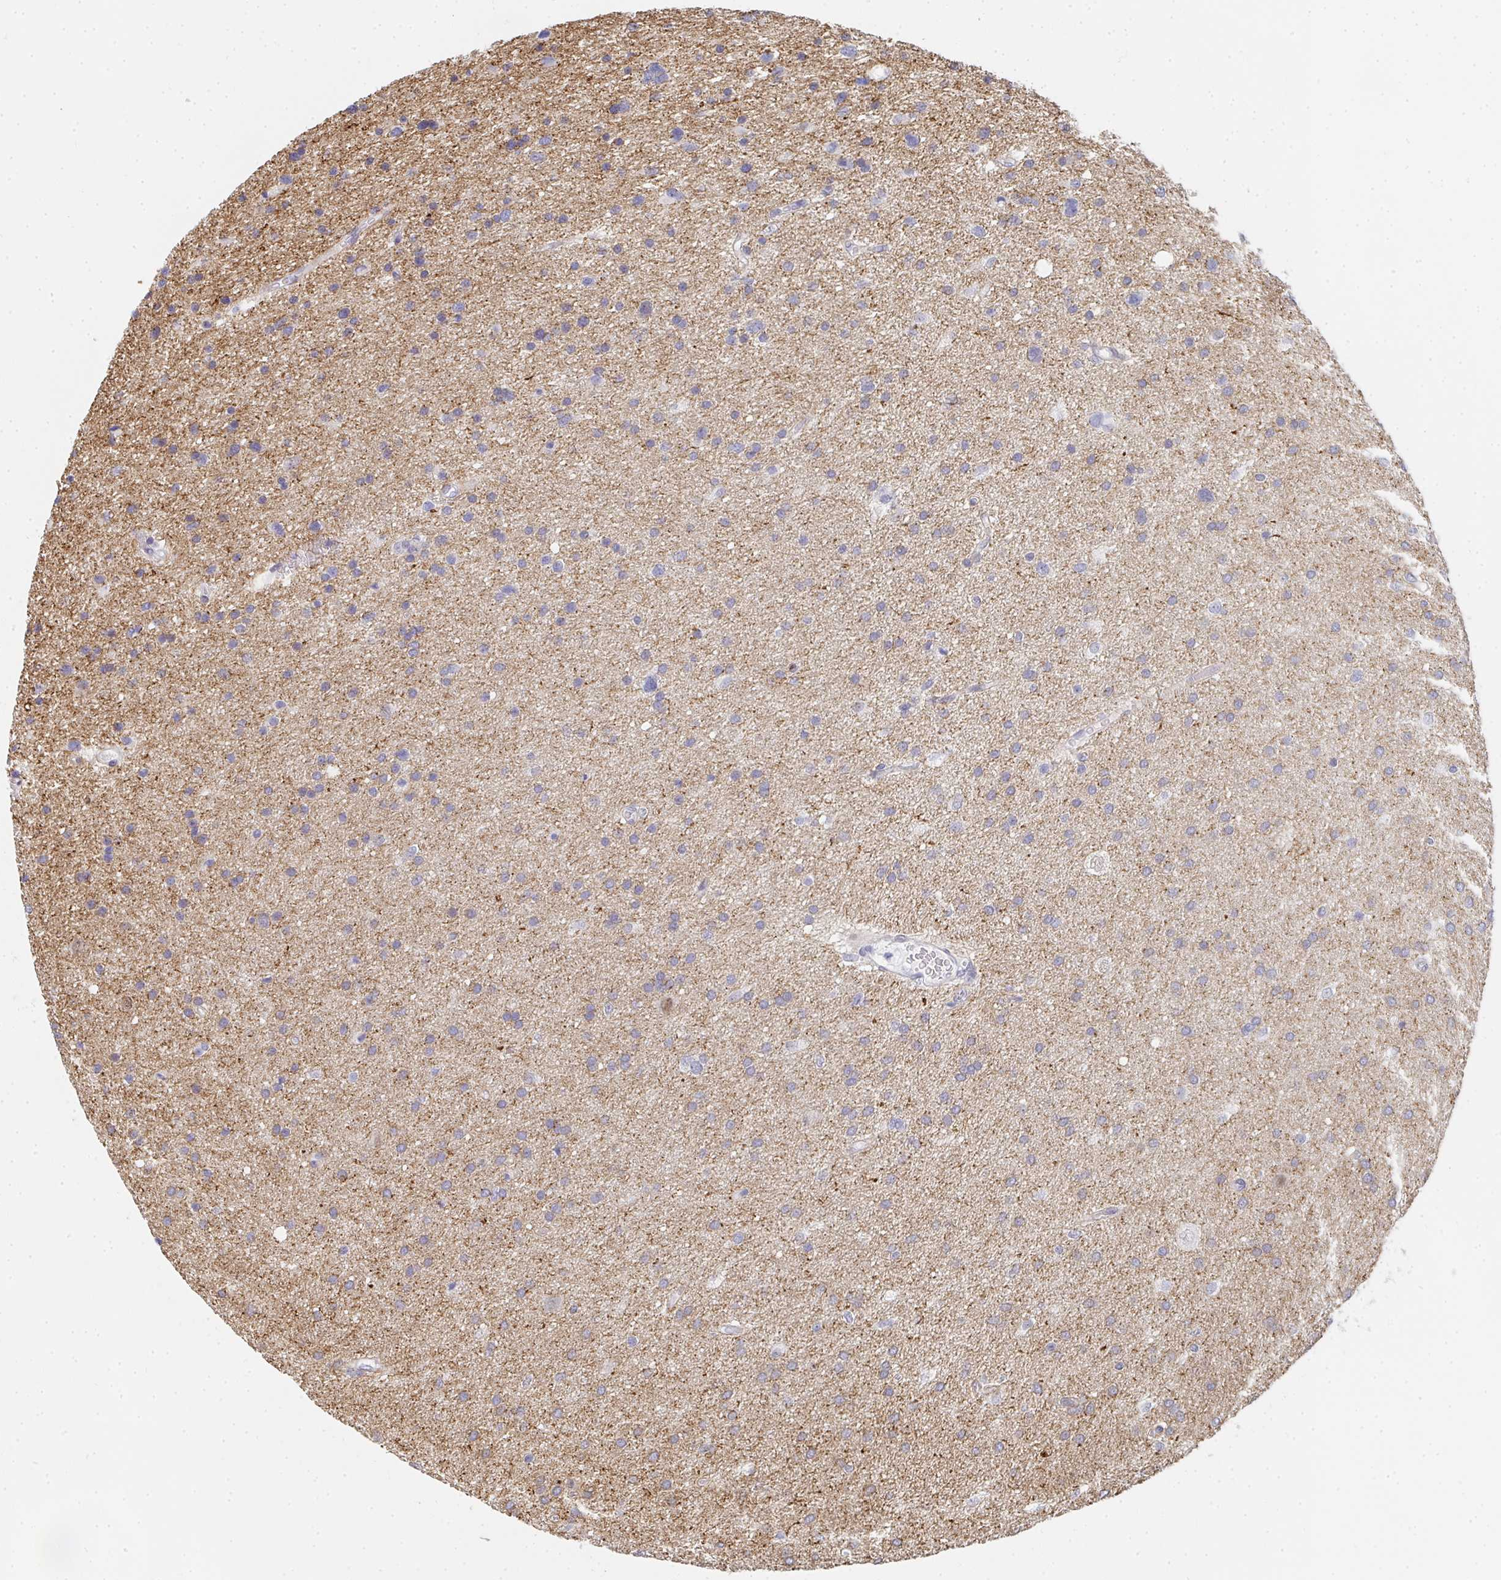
{"staining": {"intensity": "weak", "quantity": "25%-75%", "location": "cytoplasmic/membranous"}, "tissue": "glioma", "cell_type": "Tumor cells", "image_type": "cancer", "snomed": [{"axis": "morphology", "description": "Glioma, malignant, Low grade"}, {"axis": "topography", "description": "Brain"}], "caption": "The photomicrograph shows staining of malignant glioma (low-grade), revealing weak cytoplasmic/membranous protein staining (brown color) within tumor cells. Immunohistochemistry stains the protein of interest in brown and the nuclei are stained blue.", "gene": "ZIC3", "patient": {"sex": "female", "age": 54}}